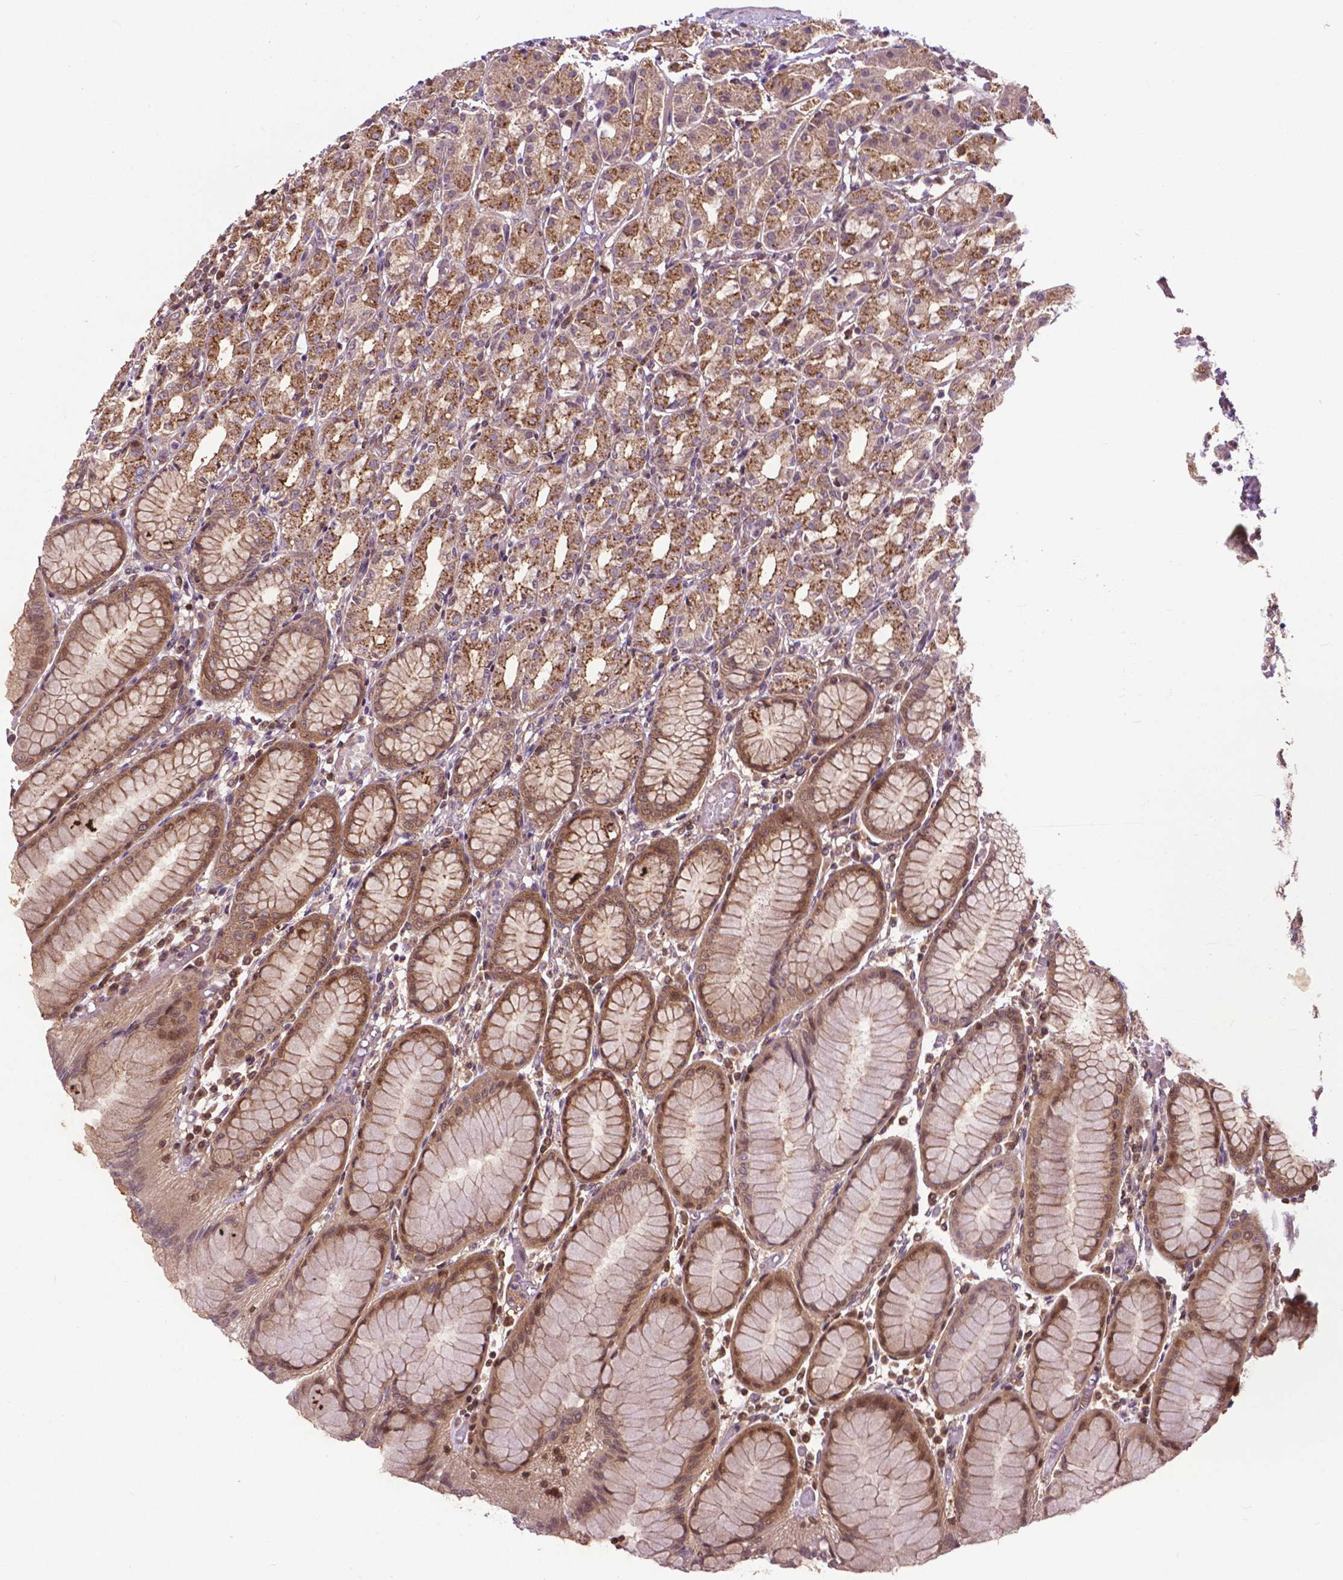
{"staining": {"intensity": "moderate", "quantity": ">75%", "location": "cytoplasmic/membranous"}, "tissue": "stomach", "cell_type": "Glandular cells", "image_type": "normal", "snomed": [{"axis": "morphology", "description": "Normal tissue, NOS"}, {"axis": "topography", "description": "Stomach"}], "caption": "A micrograph of human stomach stained for a protein exhibits moderate cytoplasmic/membranous brown staining in glandular cells. Nuclei are stained in blue.", "gene": "CHMP4A", "patient": {"sex": "female", "age": 57}}